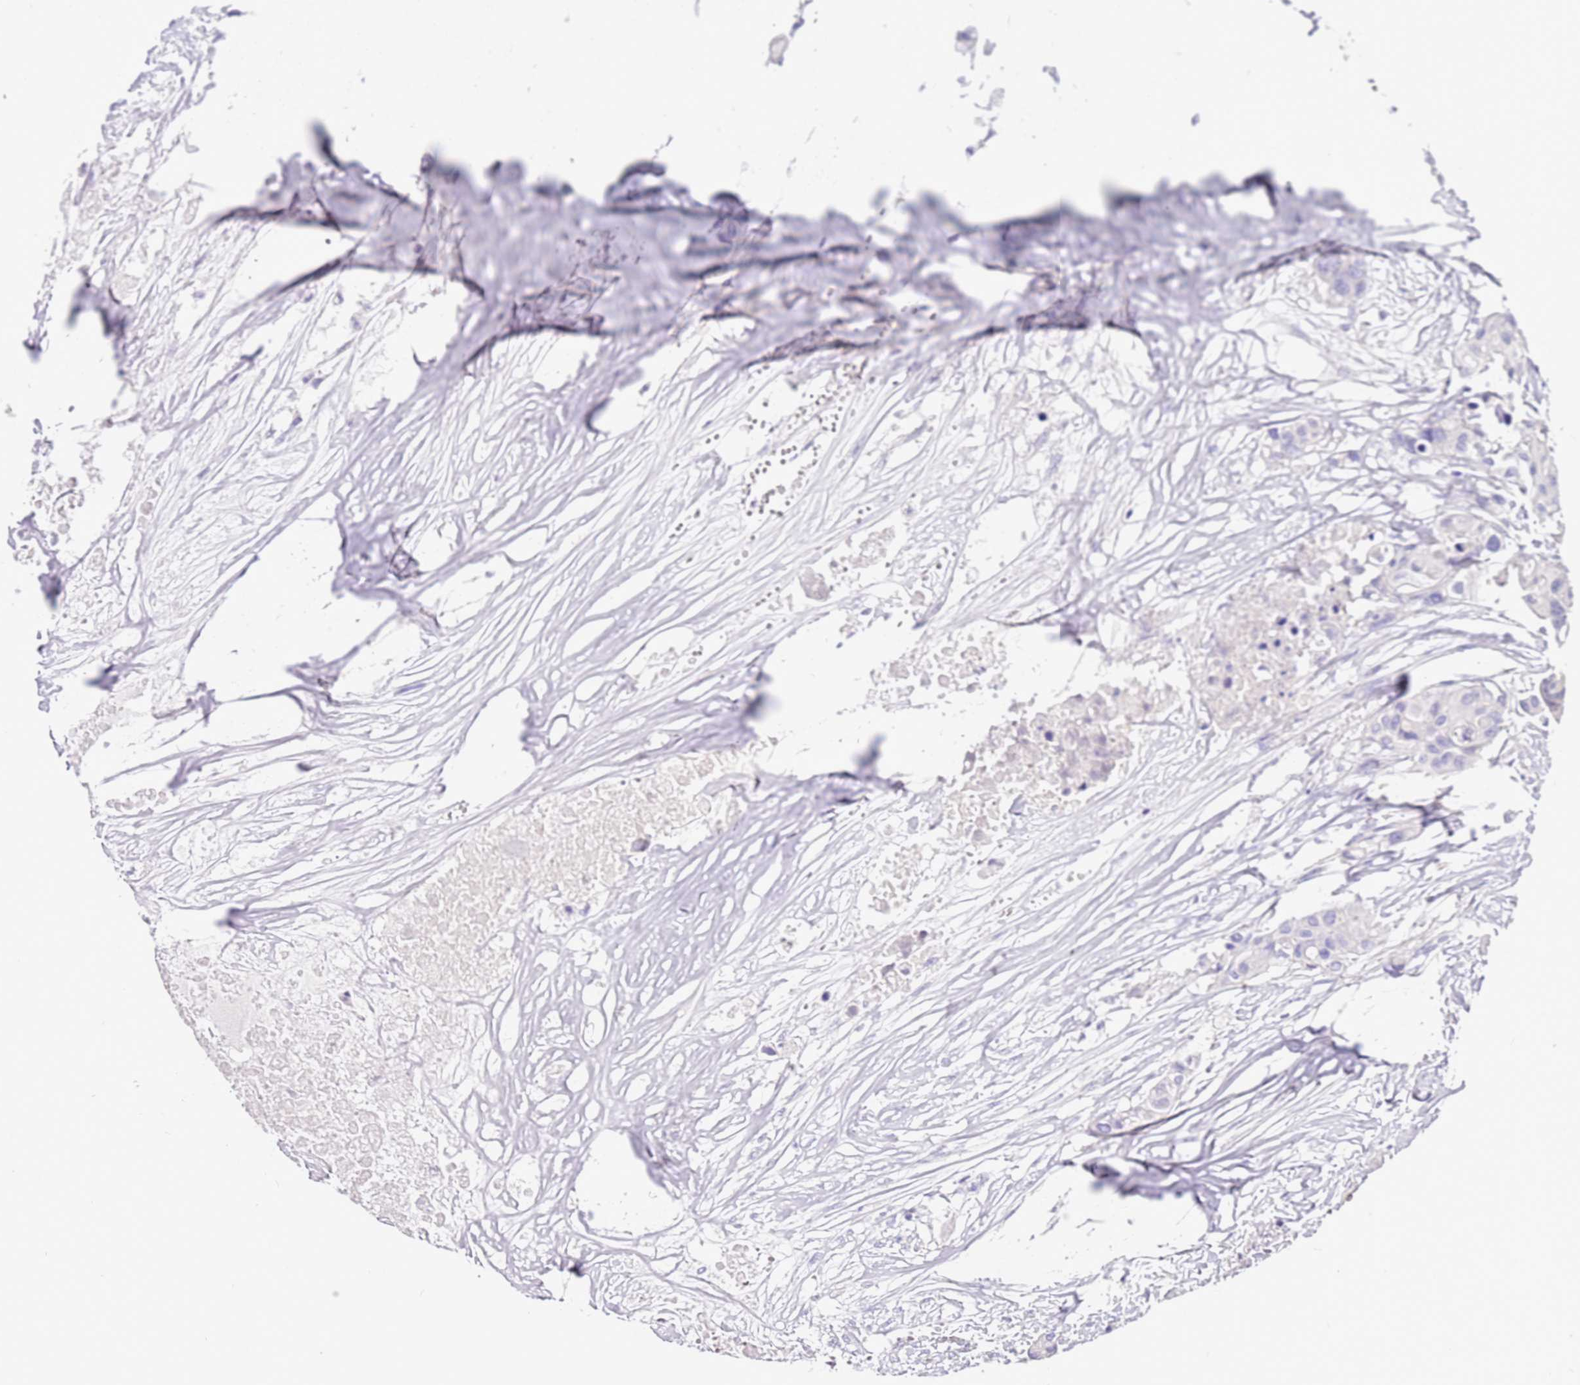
{"staining": {"intensity": "negative", "quantity": "none", "location": "none"}, "tissue": "colorectal cancer", "cell_type": "Tumor cells", "image_type": "cancer", "snomed": [{"axis": "morphology", "description": "Adenocarcinoma, NOS"}, {"axis": "topography", "description": "Colon"}], "caption": "Tumor cells are negative for brown protein staining in colorectal cancer (adenocarcinoma). (Stains: DAB (3,3'-diaminobenzidine) immunohistochemistry (IHC) with hematoxylin counter stain, Microscopy: brightfield microscopy at high magnification).", "gene": "RFK", "patient": {"sex": "male", "age": 77}}